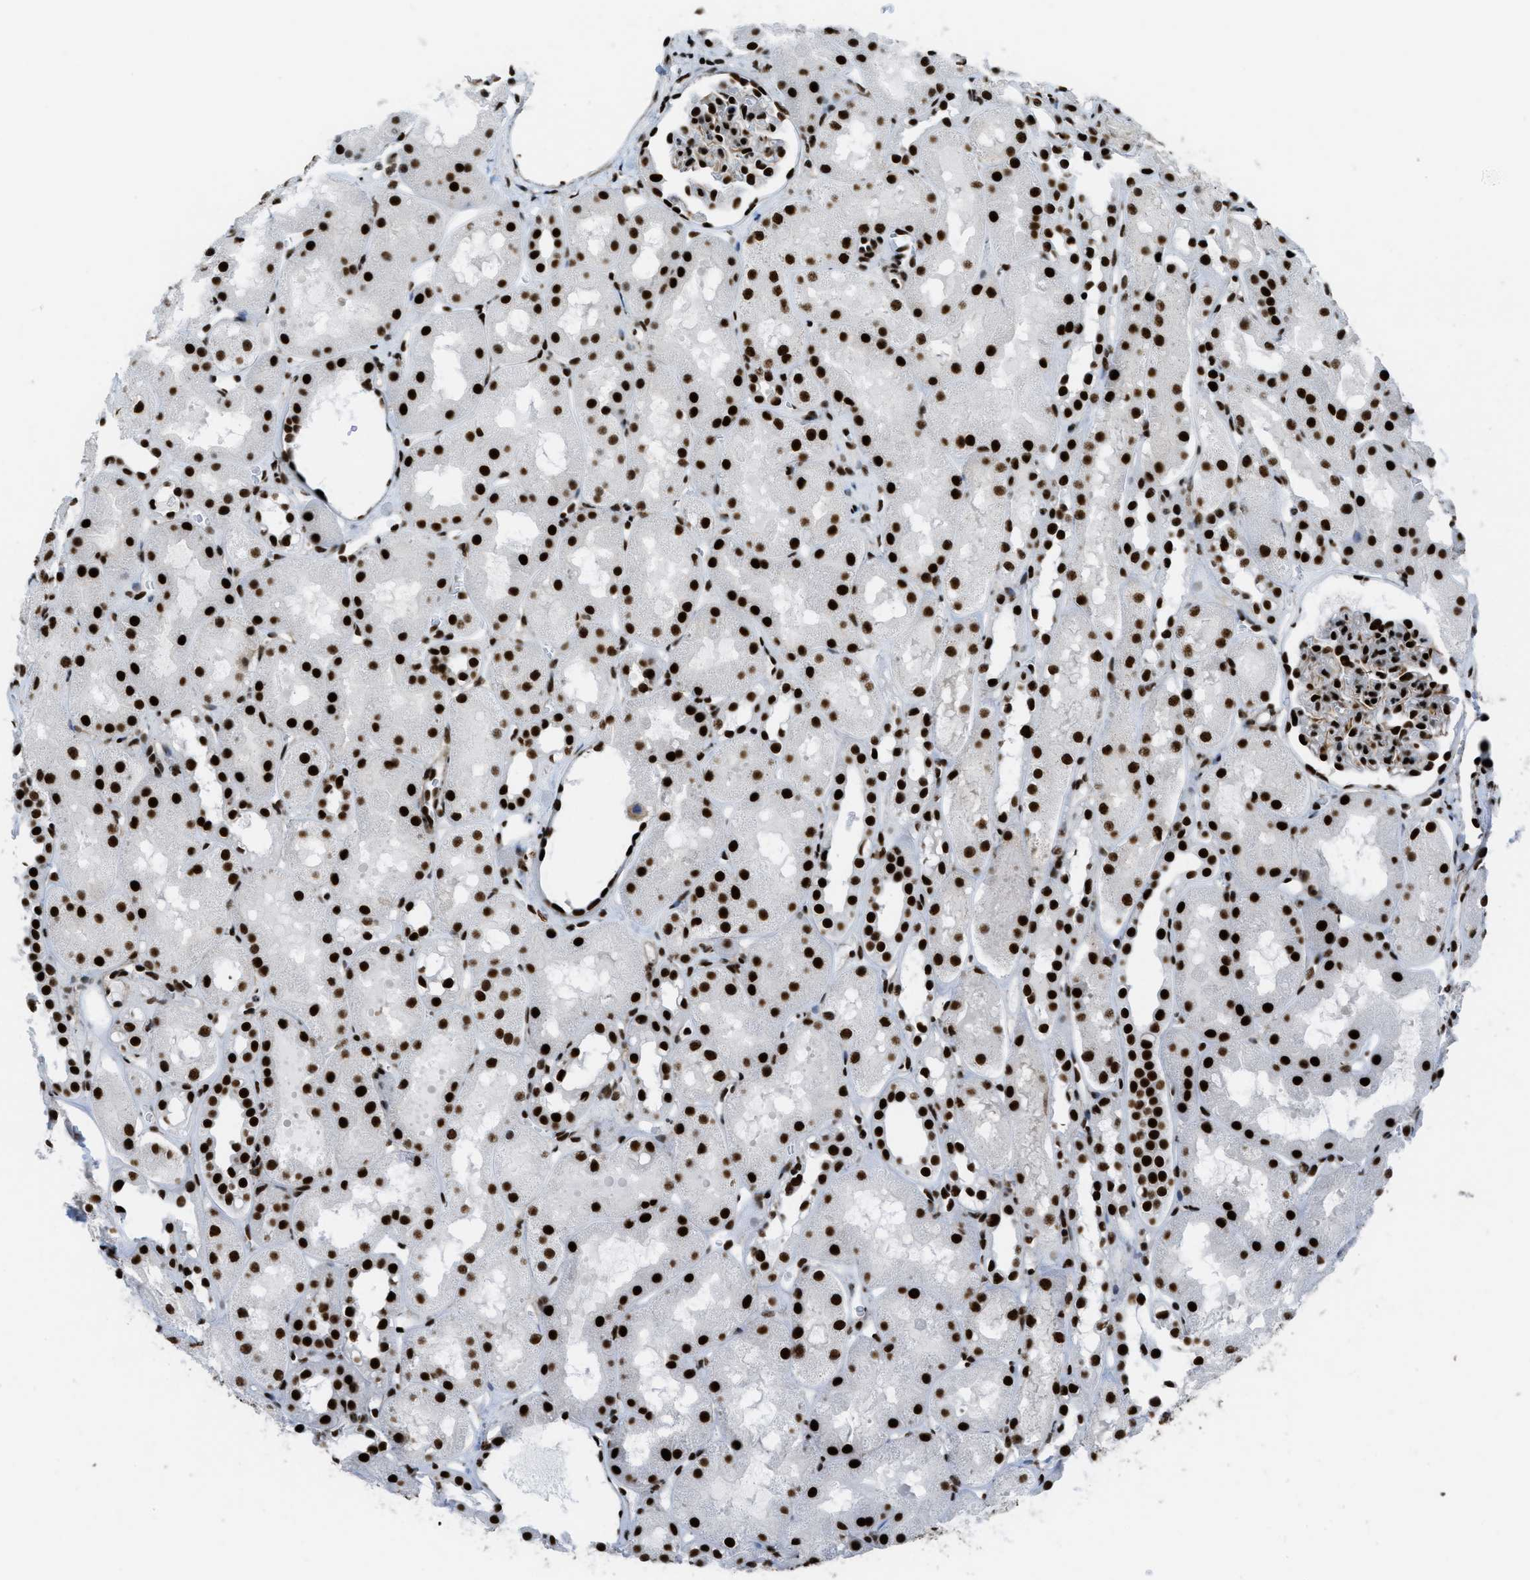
{"staining": {"intensity": "strong", "quantity": ">75%", "location": "nuclear"}, "tissue": "kidney", "cell_type": "Cells in glomeruli", "image_type": "normal", "snomed": [{"axis": "morphology", "description": "Normal tissue, NOS"}, {"axis": "topography", "description": "Kidney"}, {"axis": "topography", "description": "Urinary bladder"}], "caption": "Protein expression analysis of benign kidney reveals strong nuclear positivity in approximately >75% of cells in glomeruli.", "gene": "ZNF207", "patient": {"sex": "male", "age": 16}}